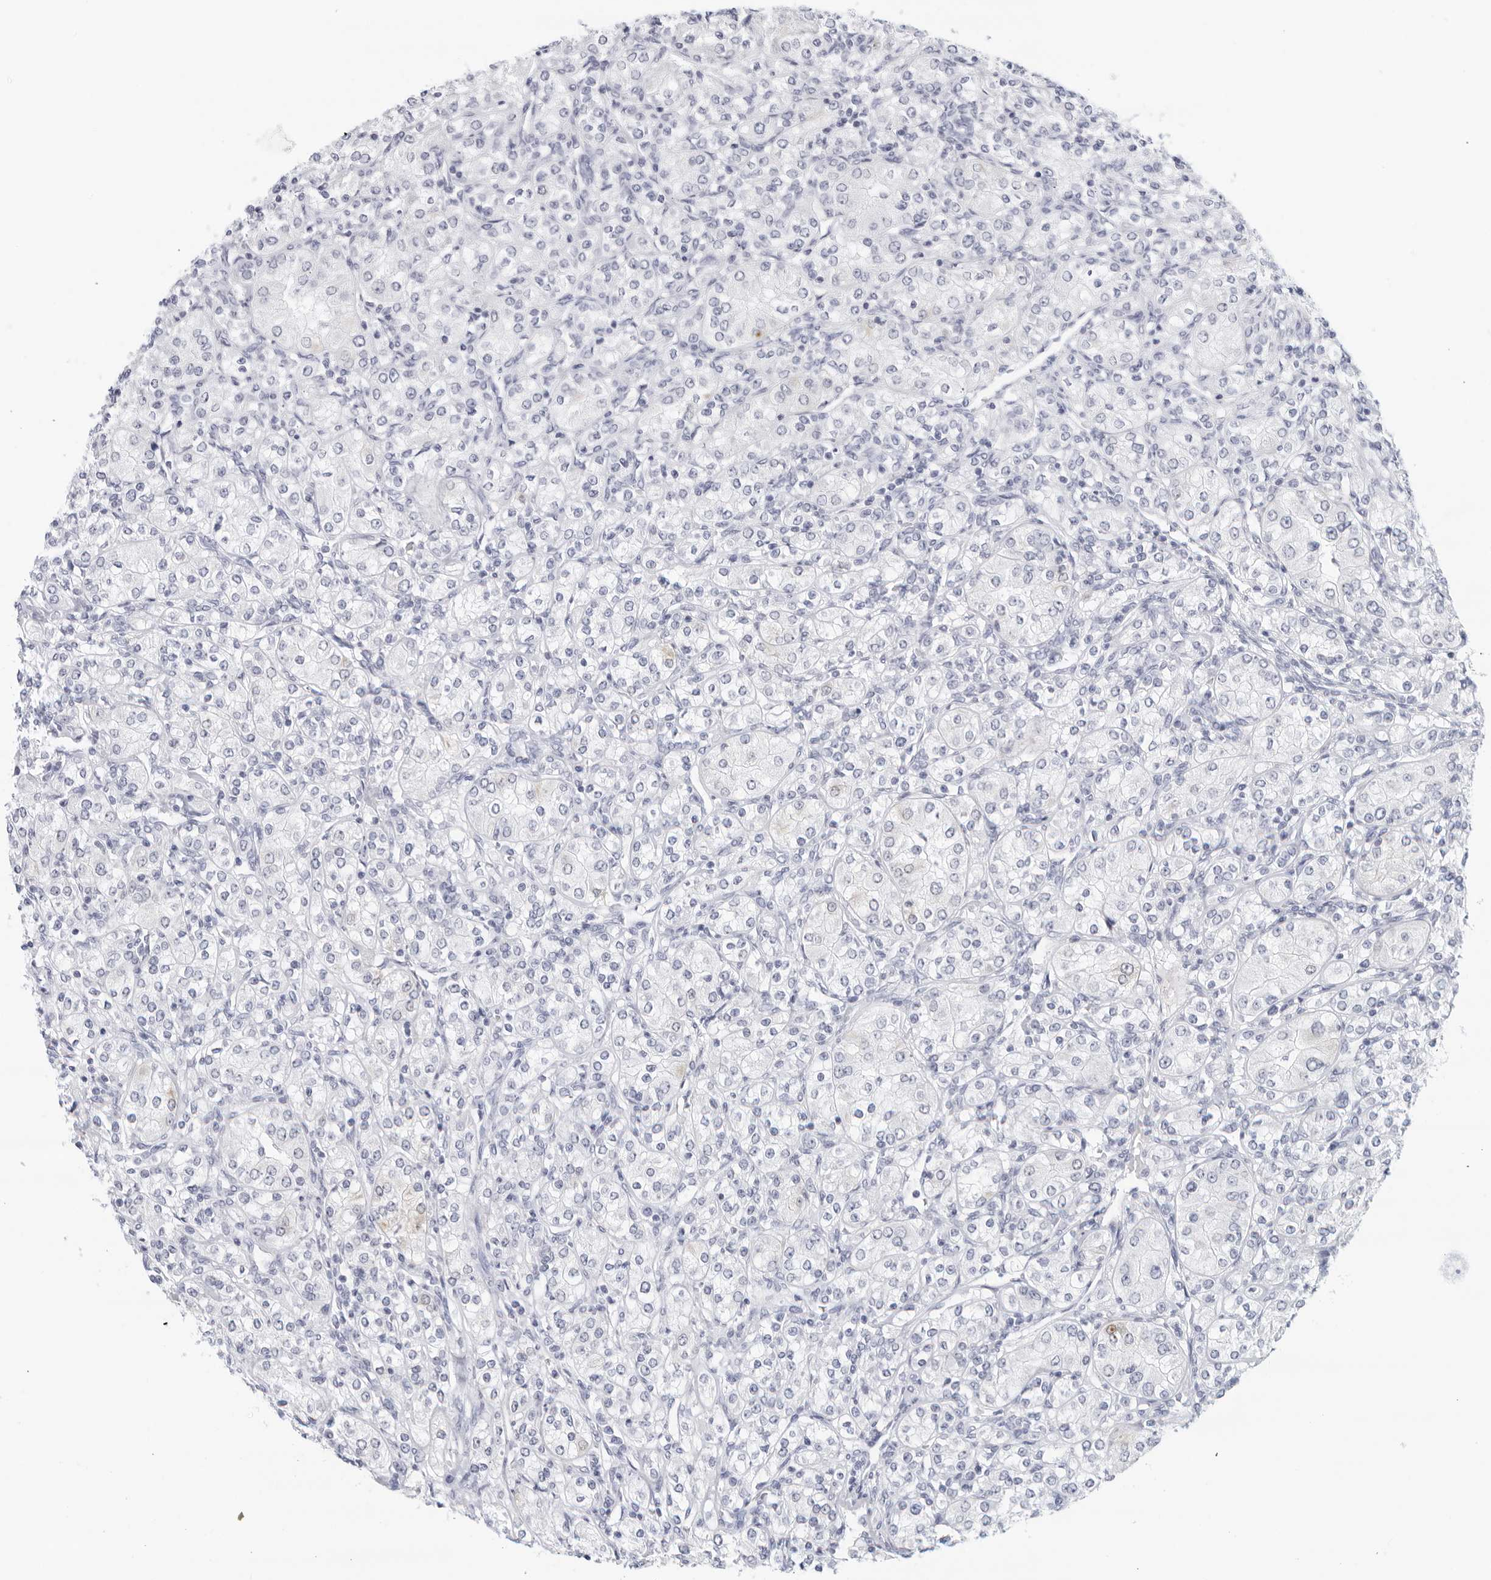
{"staining": {"intensity": "negative", "quantity": "none", "location": "none"}, "tissue": "renal cancer", "cell_type": "Tumor cells", "image_type": "cancer", "snomed": [{"axis": "morphology", "description": "Adenocarcinoma, NOS"}, {"axis": "topography", "description": "Kidney"}], "caption": "Photomicrograph shows no protein staining in tumor cells of renal cancer tissue. (DAB immunohistochemistry visualized using brightfield microscopy, high magnification).", "gene": "FGG", "patient": {"sex": "male", "age": 77}}